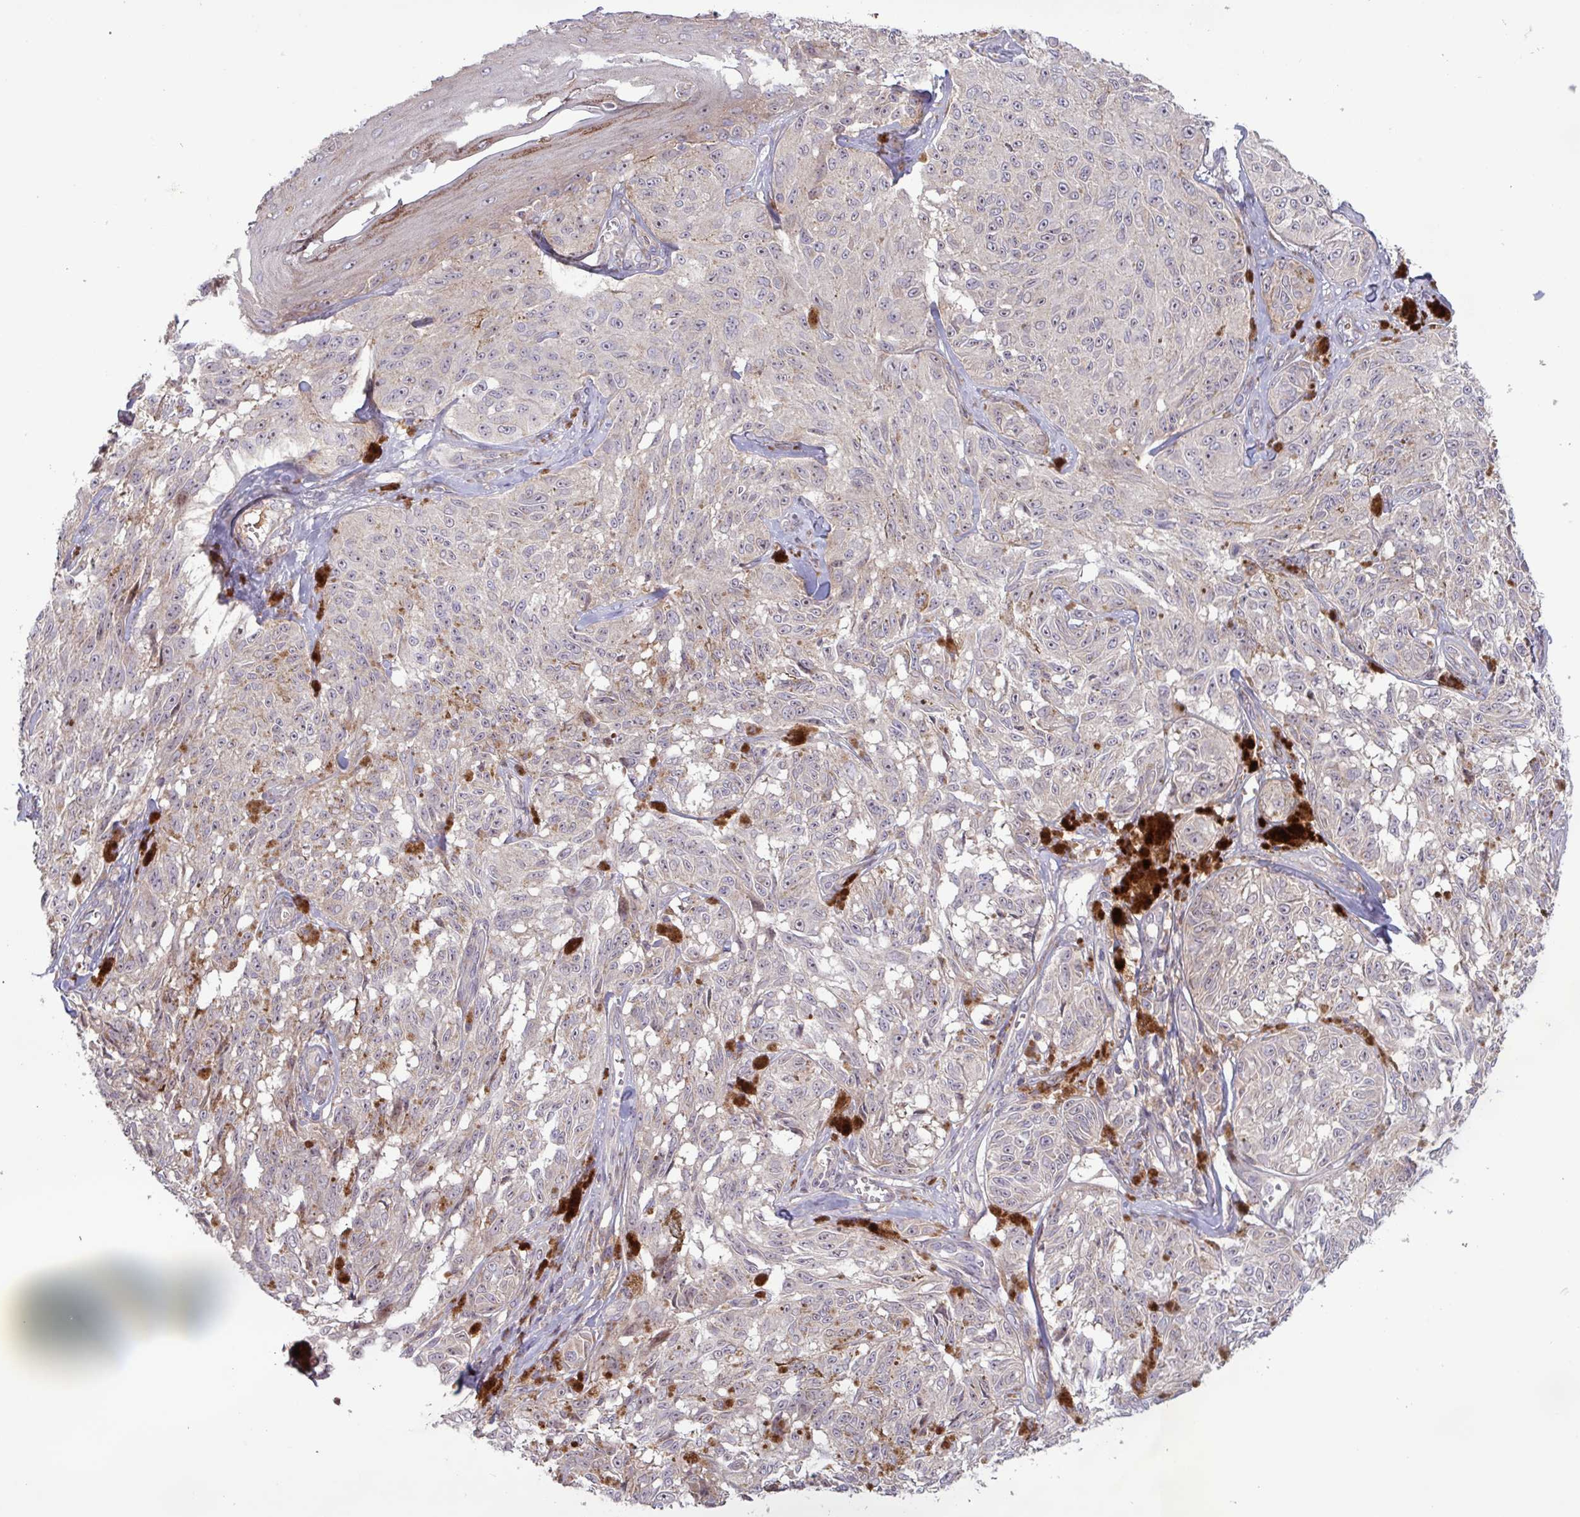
{"staining": {"intensity": "negative", "quantity": "none", "location": "none"}, "tissue": "melanoma", "cell_type": "Tumor cells", "image_type": "cancer", "snomed": [{"axis": "morphology", "description": "Malignant melanoma, NOS"}, {"axis": "topography", "description": "Skin"}], "caption": "The image demonstrates no significant staining in tumor cells of malignant melanoma. (DAB (3,3'-diaminobenzidine) immunohistochemistry, high magnification).", "gene": "TNFSF12", "patient": {"sex": "male", "age": 68}}